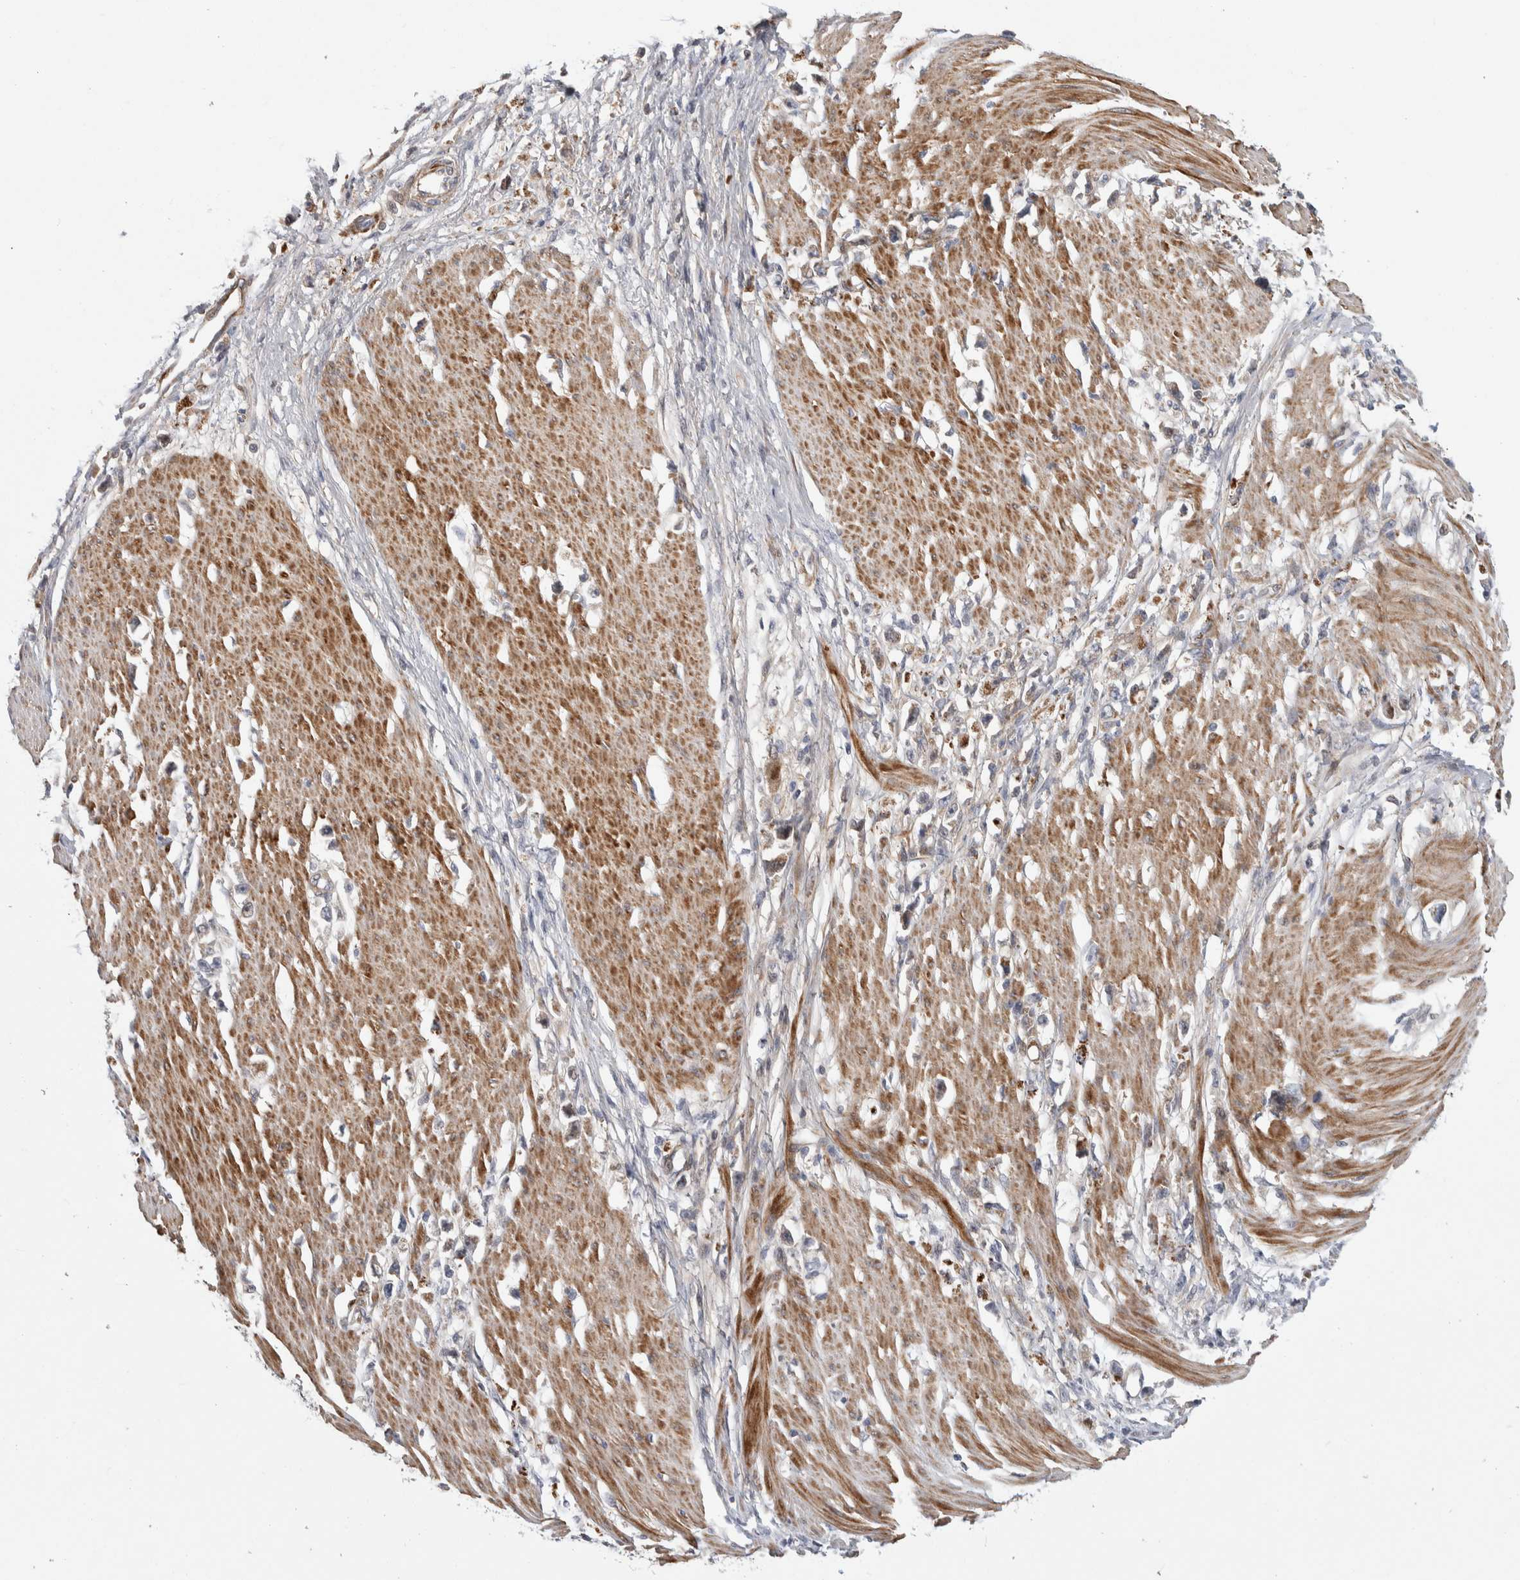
{"staining": {"intensity": "negative", "quantity": "none", "location": "none"}, "tissue": "stomach cancer", "cell_type": "Tumor cells", "image_type": "cancer", "snomed": [{"axis": "morphology", "description": "Adenocarcinoma, NOS"}, {"axis": "topography", "description": "Stomach"}], "caption": "Tumor cells are negative for protein expression in human stomach adenocarcinoma. Brightfield microscopy of immunohistochemistry stained with DAB (brown) and hematoxylin (blue), captured at high magnification.", "gene": "PSMG3", "patient": {"sex": "female", "age": 59}}